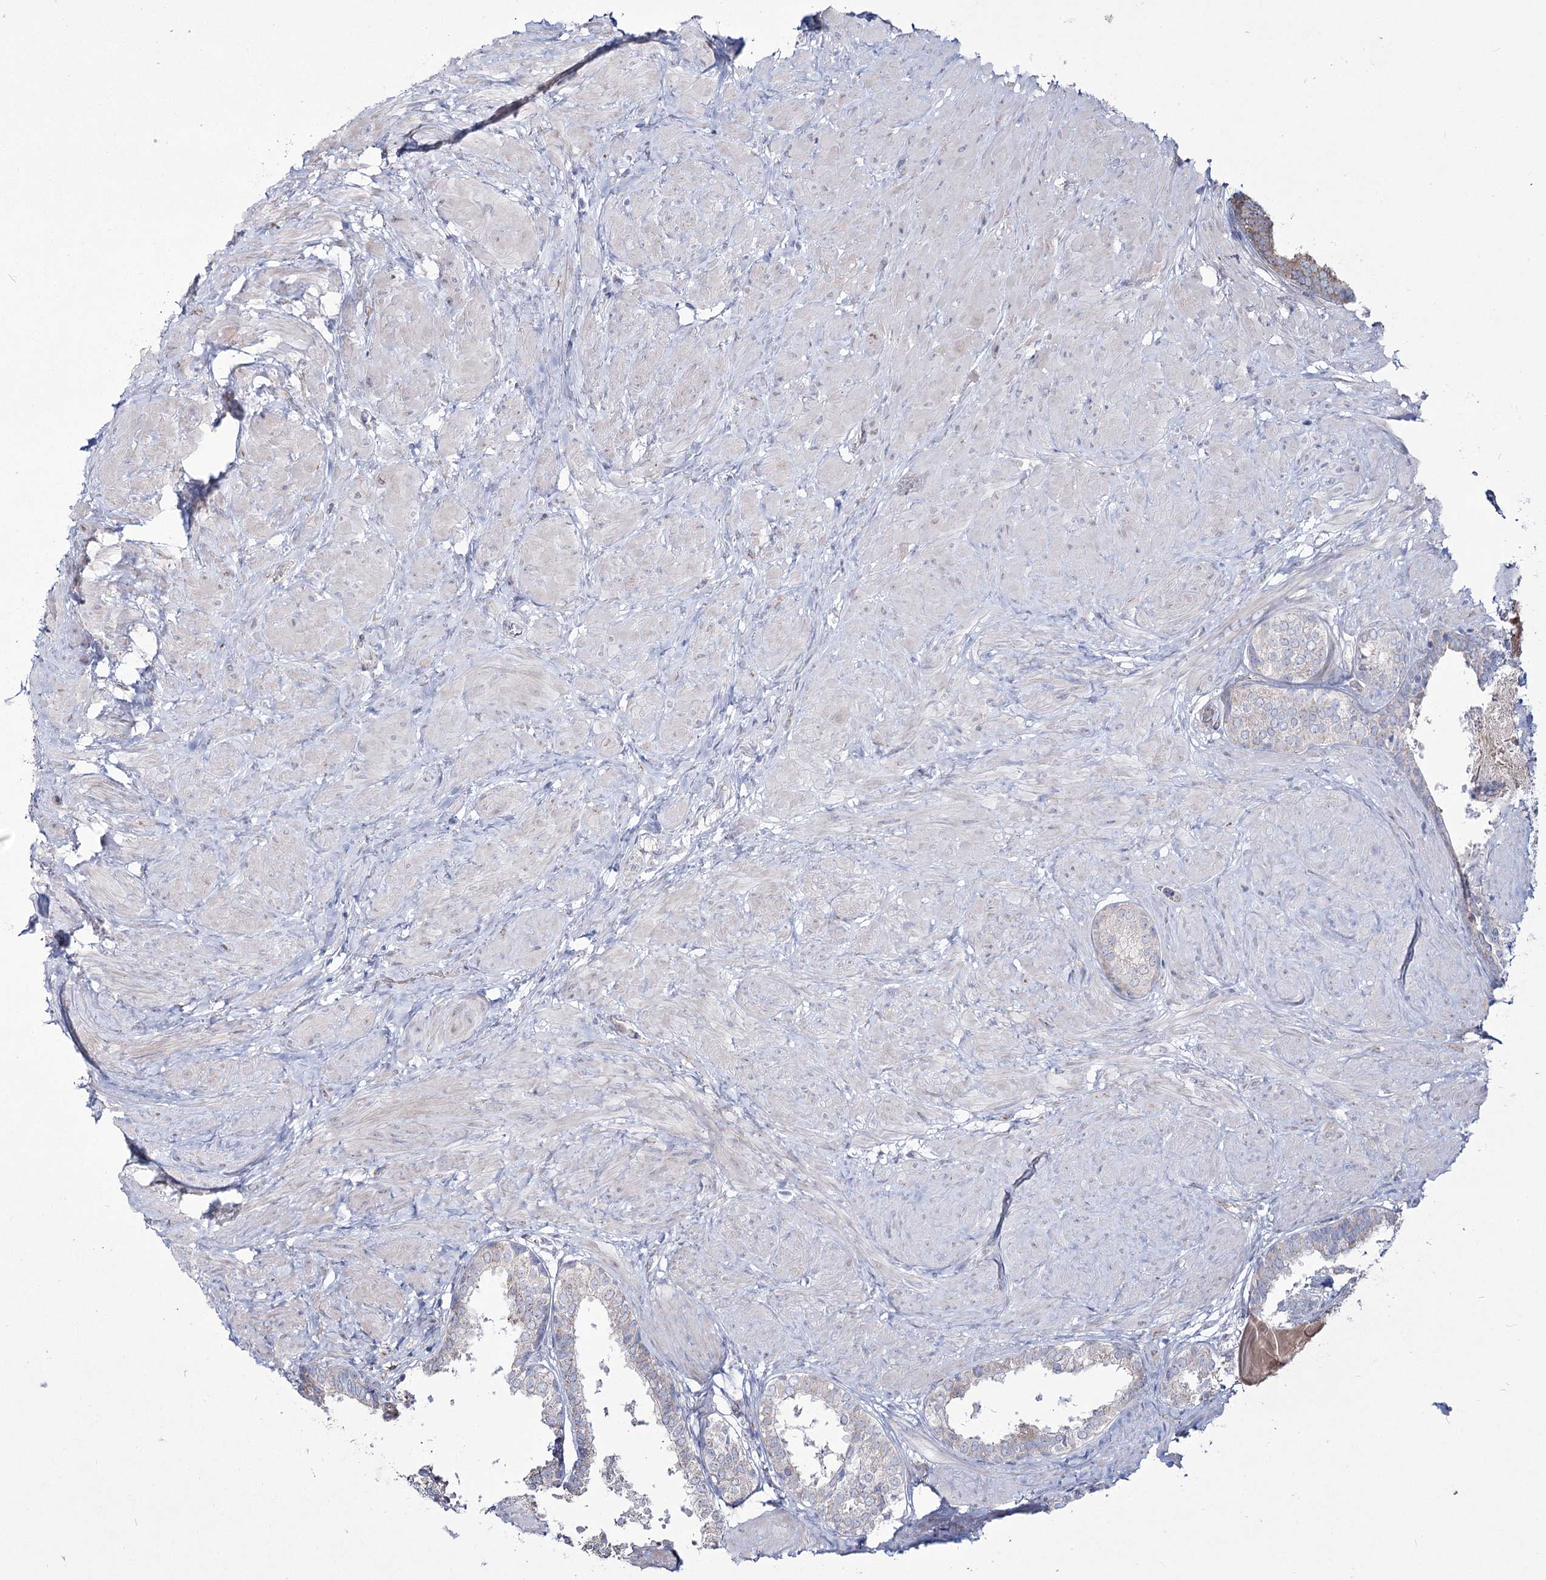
{"staining": {"intensity": "weak", "quantity": "<25%", "location": "cytoplasmic/membranous"}, "tissue": "prostate", "cell_type": "Glandular cells", "image_type": "normal", "snomed": [{"axis": "morphology", "description": "Normal tissue, NOS"}, {"axis": "topography", "description": "Prostate"}], "caption": "IHC photomicrograph of benign prostate stained for a protein (brown), which reveals no expression in glandular cells. The staining is performed using DAB (3,3'-diaminobenzidine) brown chromogen with nuclei counter-stained in using hematoxylin.", "gene": "ME3", "patient": {"sex": "male", "age": 48}}